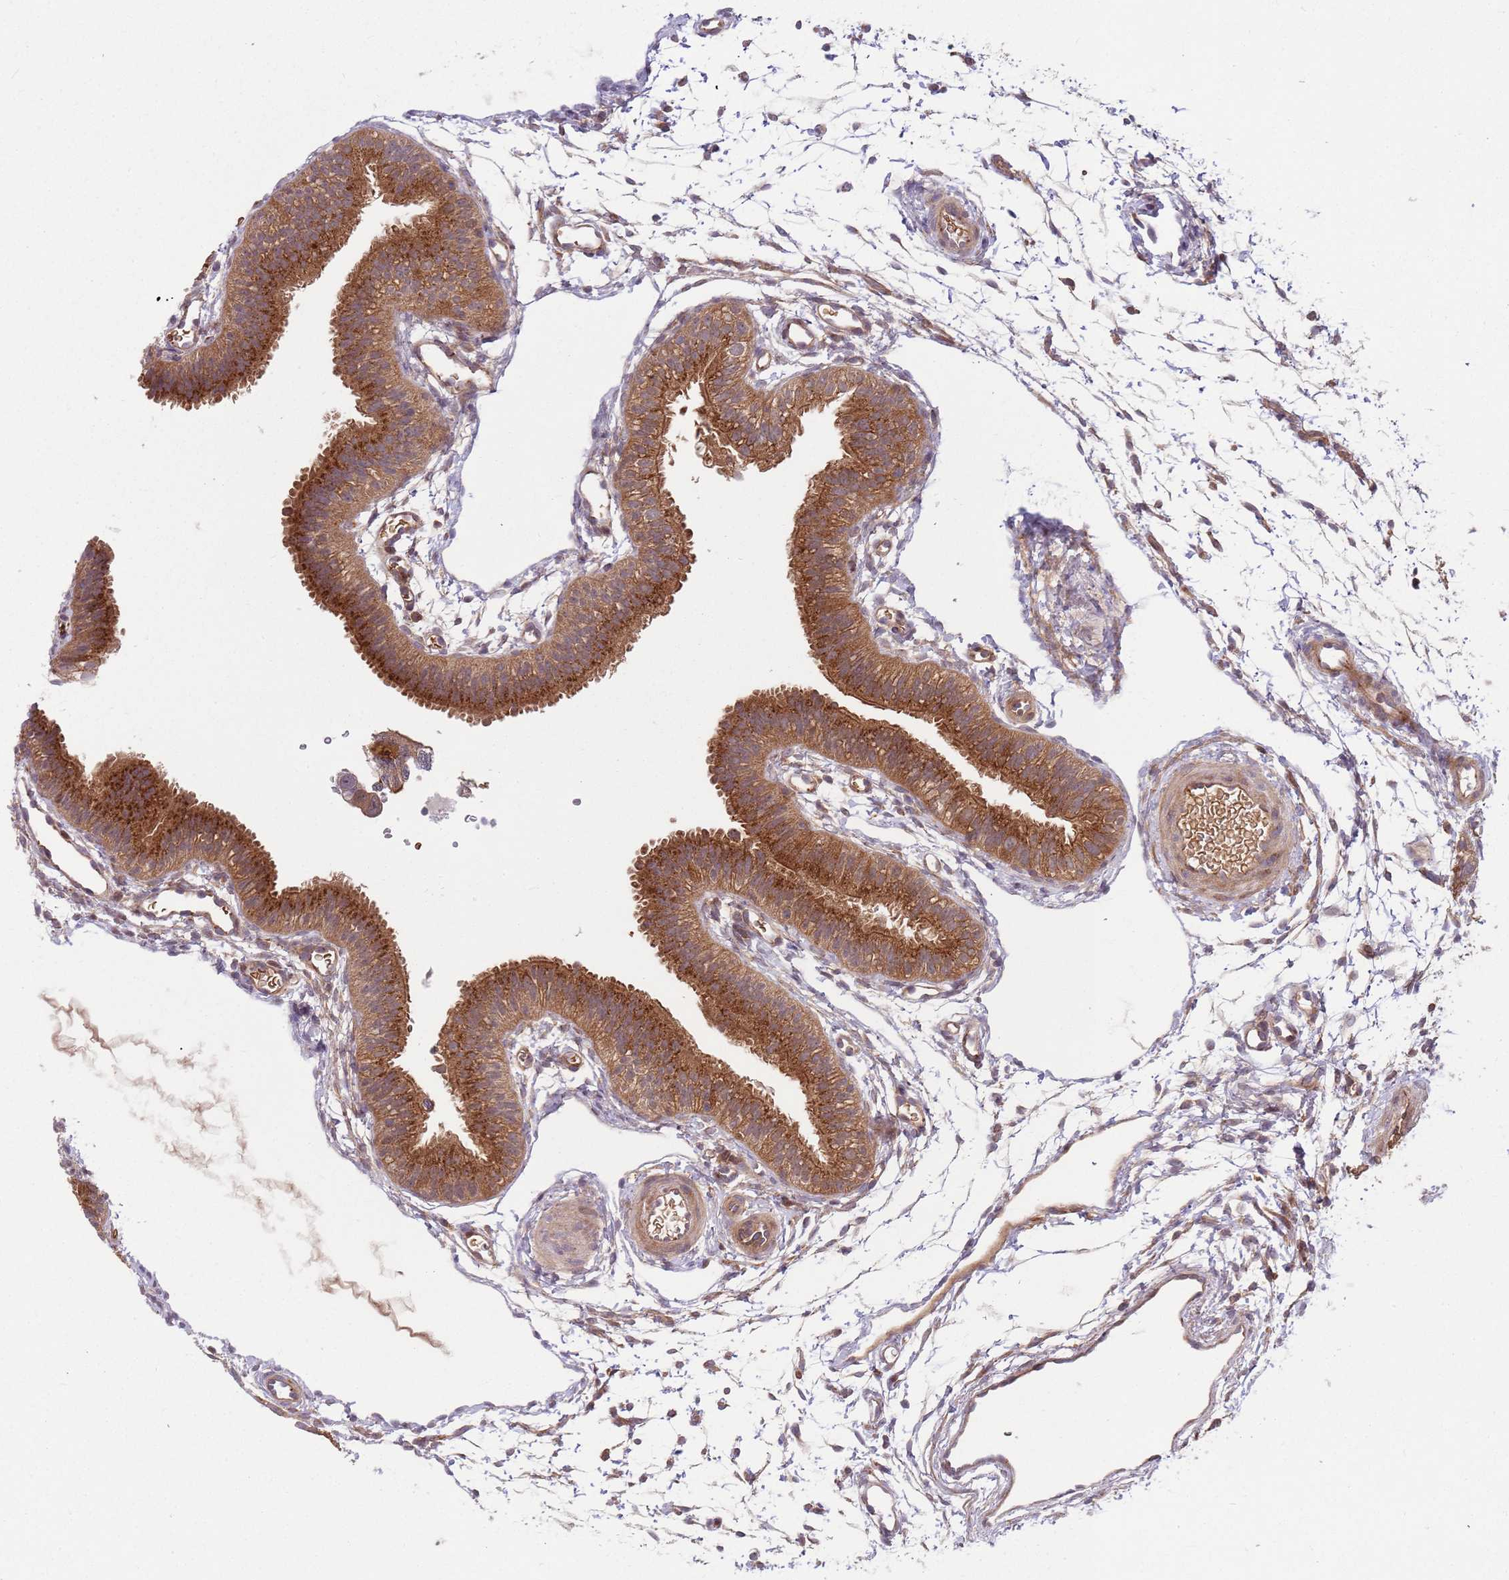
{"staining": {"intensity": "strong", "quantity": ">75%", "location": "cytoplasmic/membranous"}, "tissue": "fallopian tube", "cell_type": "Glandular cells", "image_type": "normal", "snomed": [{"axis": "morphology", "description": "Normal tissue, NOS"}, {"axis": "topography", "description": "Fallopian tube"}], "caption": "Immunohistochemical staining of benign human fallopian tube demonstrates high levels of strong cytoplasmic/membranous expression in about >75% of glandular cells. The protein of interest is shown in brown color, while the nuclei are stained blue.", "gene": "GGA1", "patient": {"sex": "female", "age": 35}}